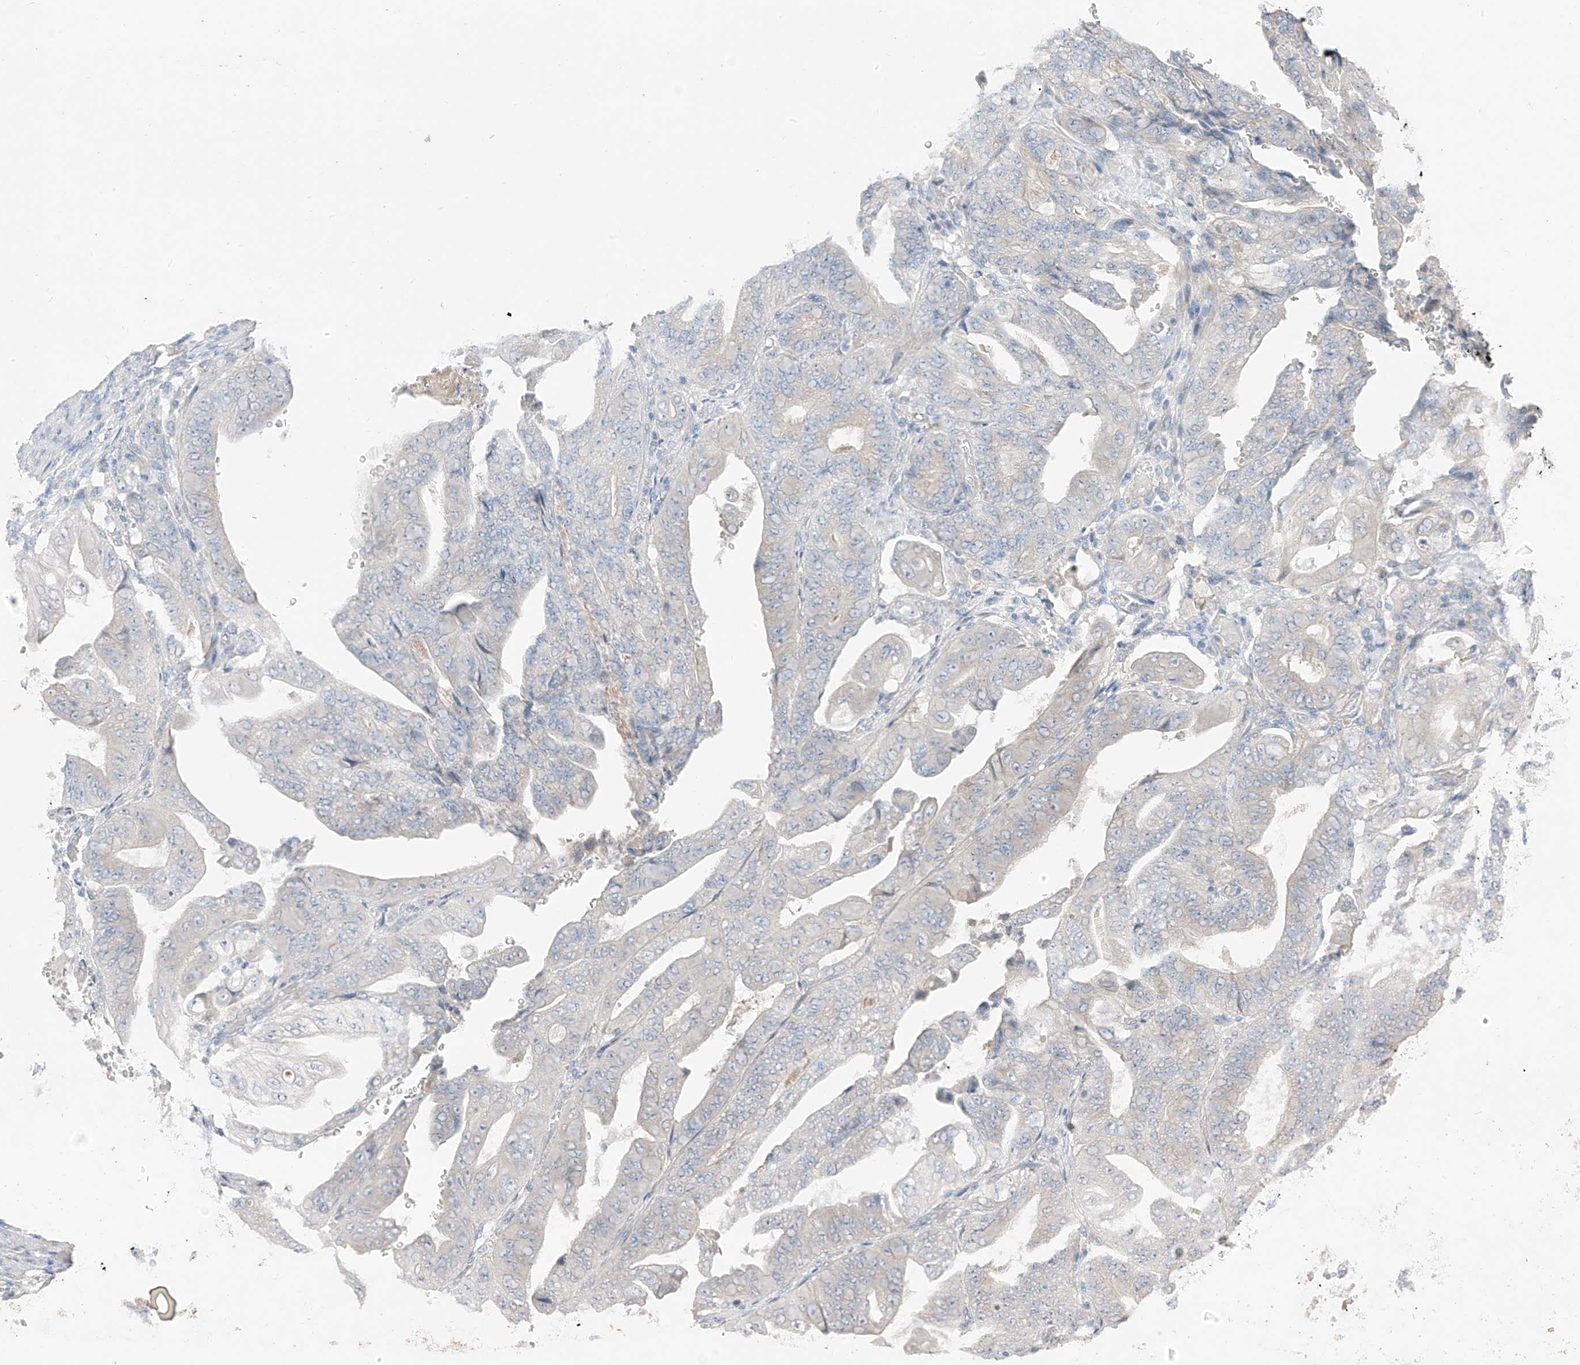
{"staining": {"intensity": "negative", "quantity": "none", "location": "none"}, "tissue": "stomach cancer", "cell_type": "Tumor cells", "image_type": "cancer", "snomed": [{"axis": "morphology", "description": "Adenocarcinoma, NOS"}, {"axis": "topography", "description": "Stomach"}], "caption": "Human stomach adenocarcinoma stained for a protein using IHC demonstrates no staining in tumor cells.", "gene": "NALCN", "patient": {"sex": "female", "age": 73}}